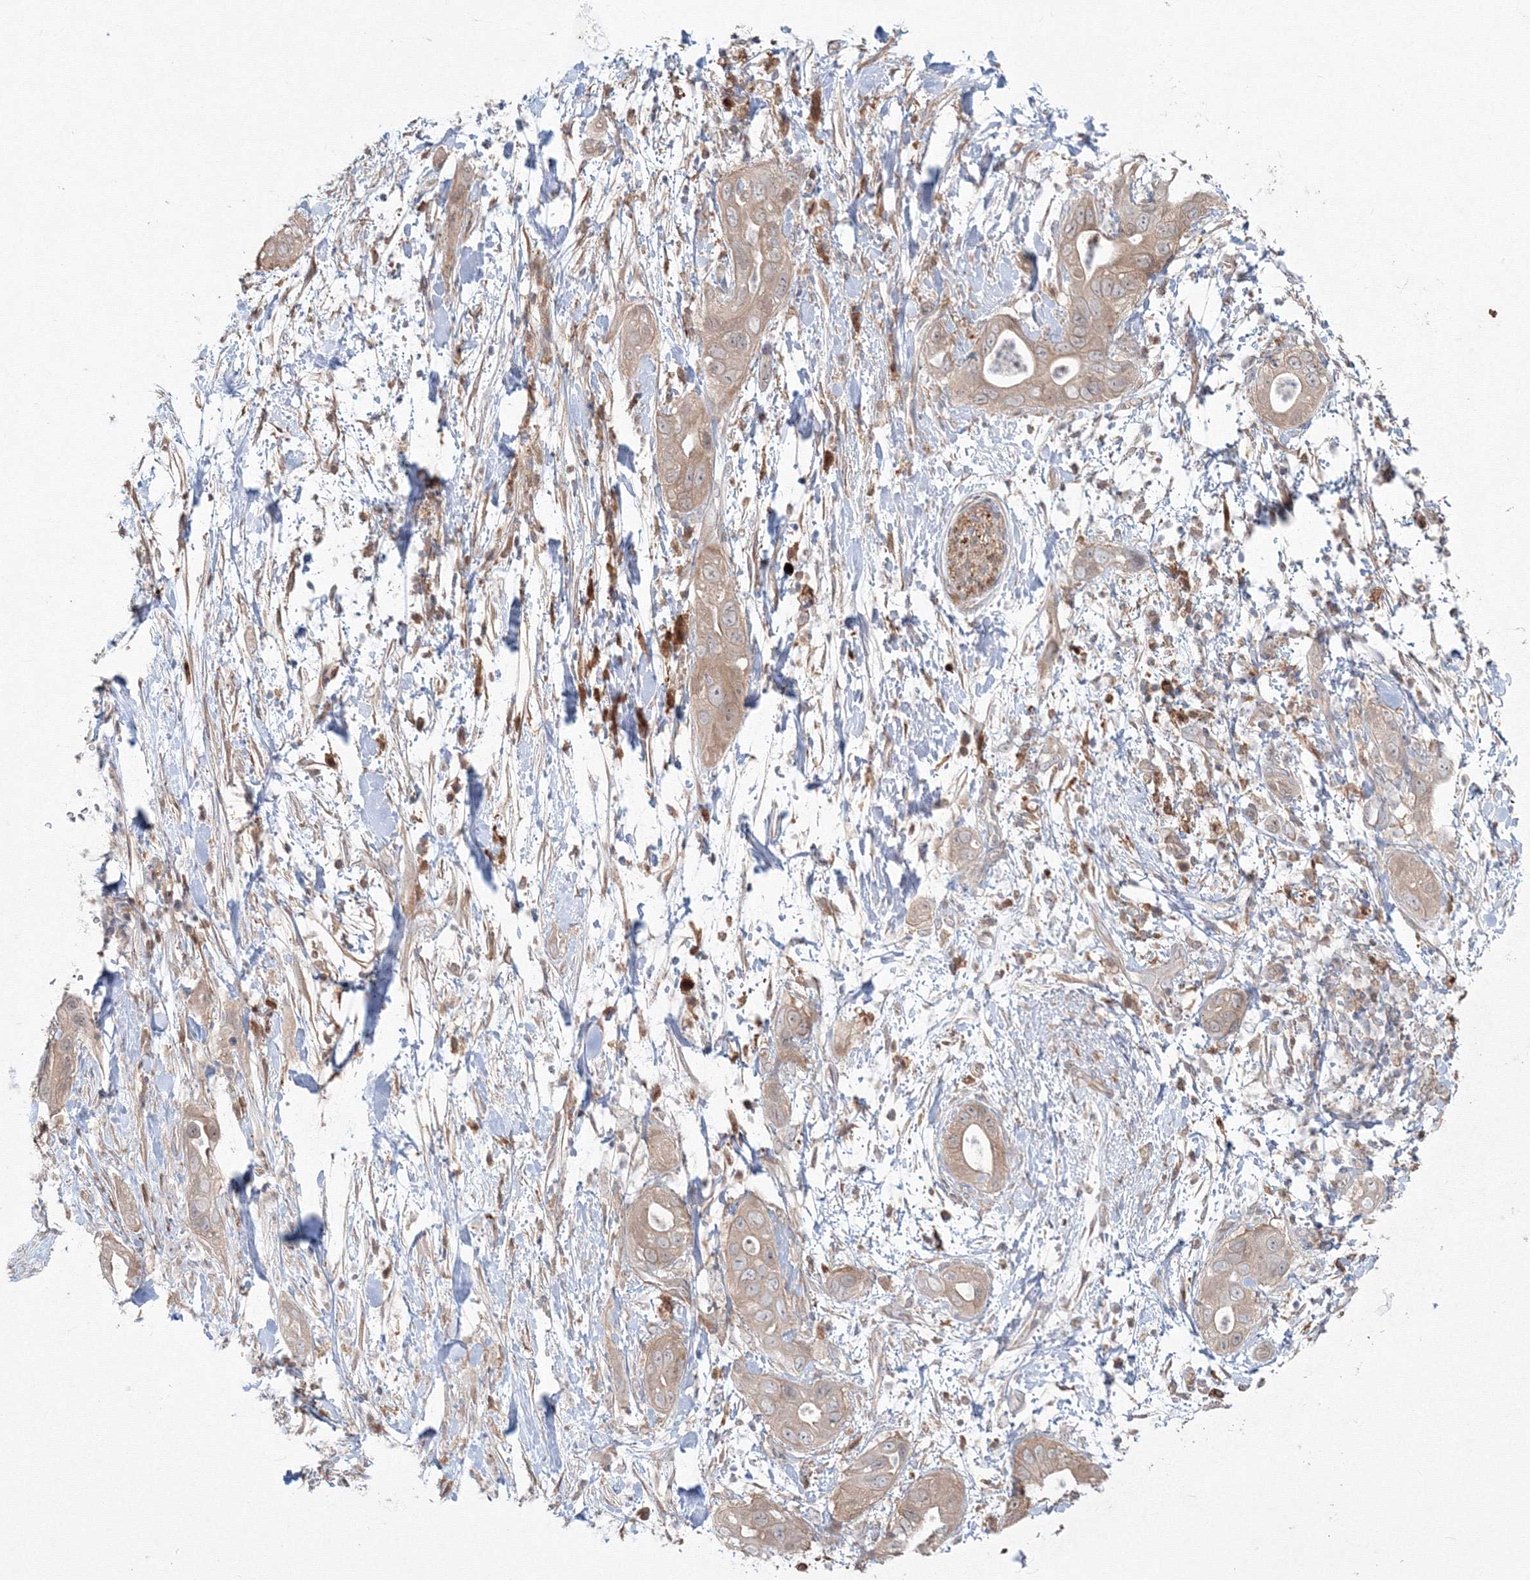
{"staining": {"intensity": "weak", "quantity": ">75%", "location": "cytoplasmic/membranous"}, "tissue": "pancreatic cancer", "cell_type": "Tumor cells", "image_type": "cancer", "snomed": [{"axis": "morphology", "description": "Adenocarcinoma, NOS"}, {"axis": "topography", "description": "Pancreas"}], "caption": "Human pancreatic cancer stained with a protein marker shows weak staining in tumor cells.", "gene": "MKRN2", "patient": {"sex": "female", "age": 78}}